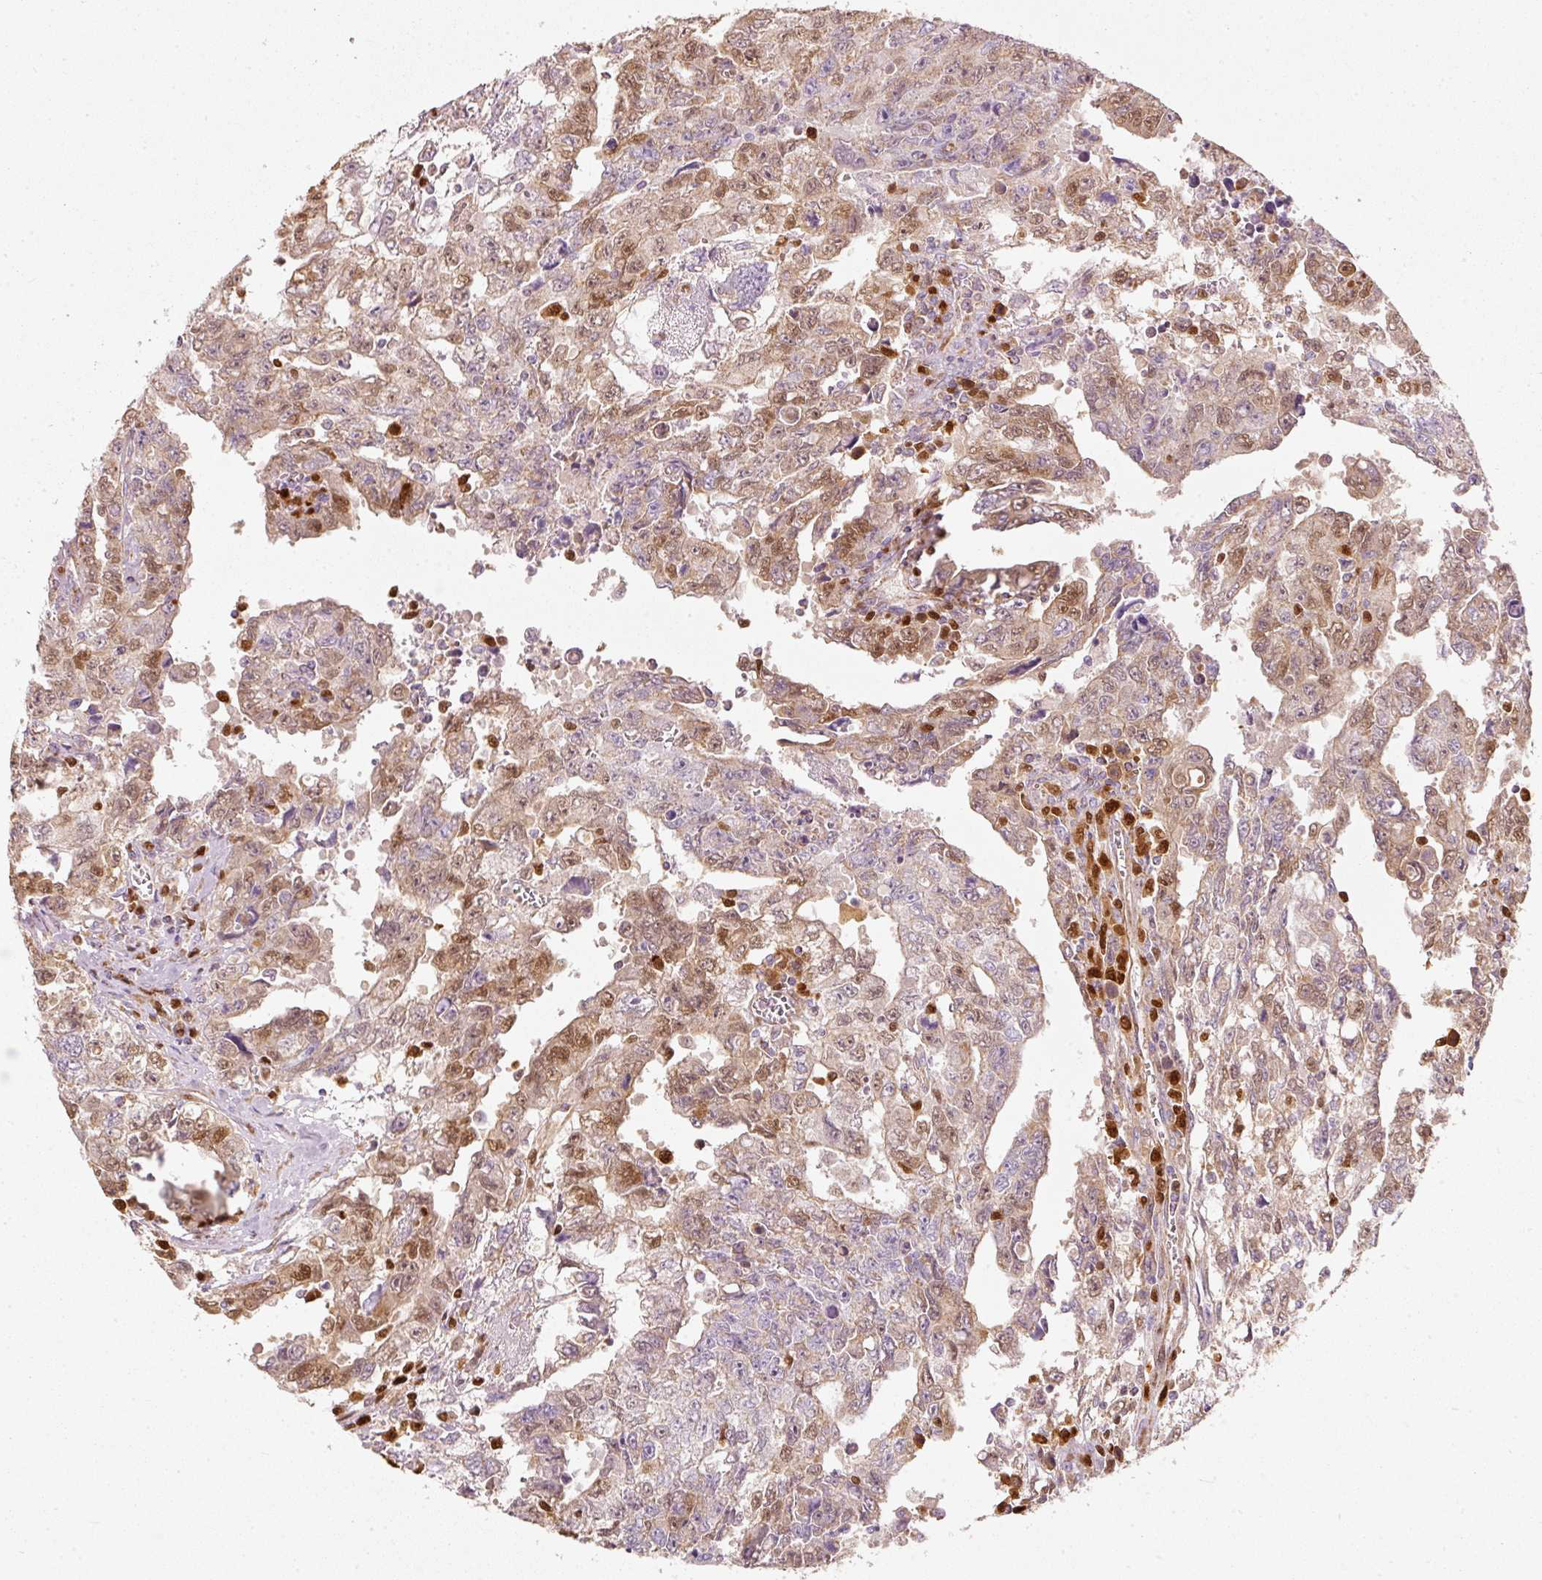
{"staining": {"intensity": "moderate", "quantity": ">75%", "location": "cytoplasmic/membranous,nuclear"}, "tissue": "testis cancer", "cell_type": "Tumor cells", "image_type": "cancer", "snomed": [{"axis": "morphology", "description": "Carcinoma, Embryonal, NOS"}, {"axis": "topography", "description": "Testis"}], "caption": "IHC image of testis cancer (embryonal carcinoma) stained for a protein (brown), which shows medium levels of moderate cytoplasmic/membranous and nuclear staining in approximately >75% of tumor cells.", "gene": "DUT", "patient": {"sex": "male", "age": 24}}